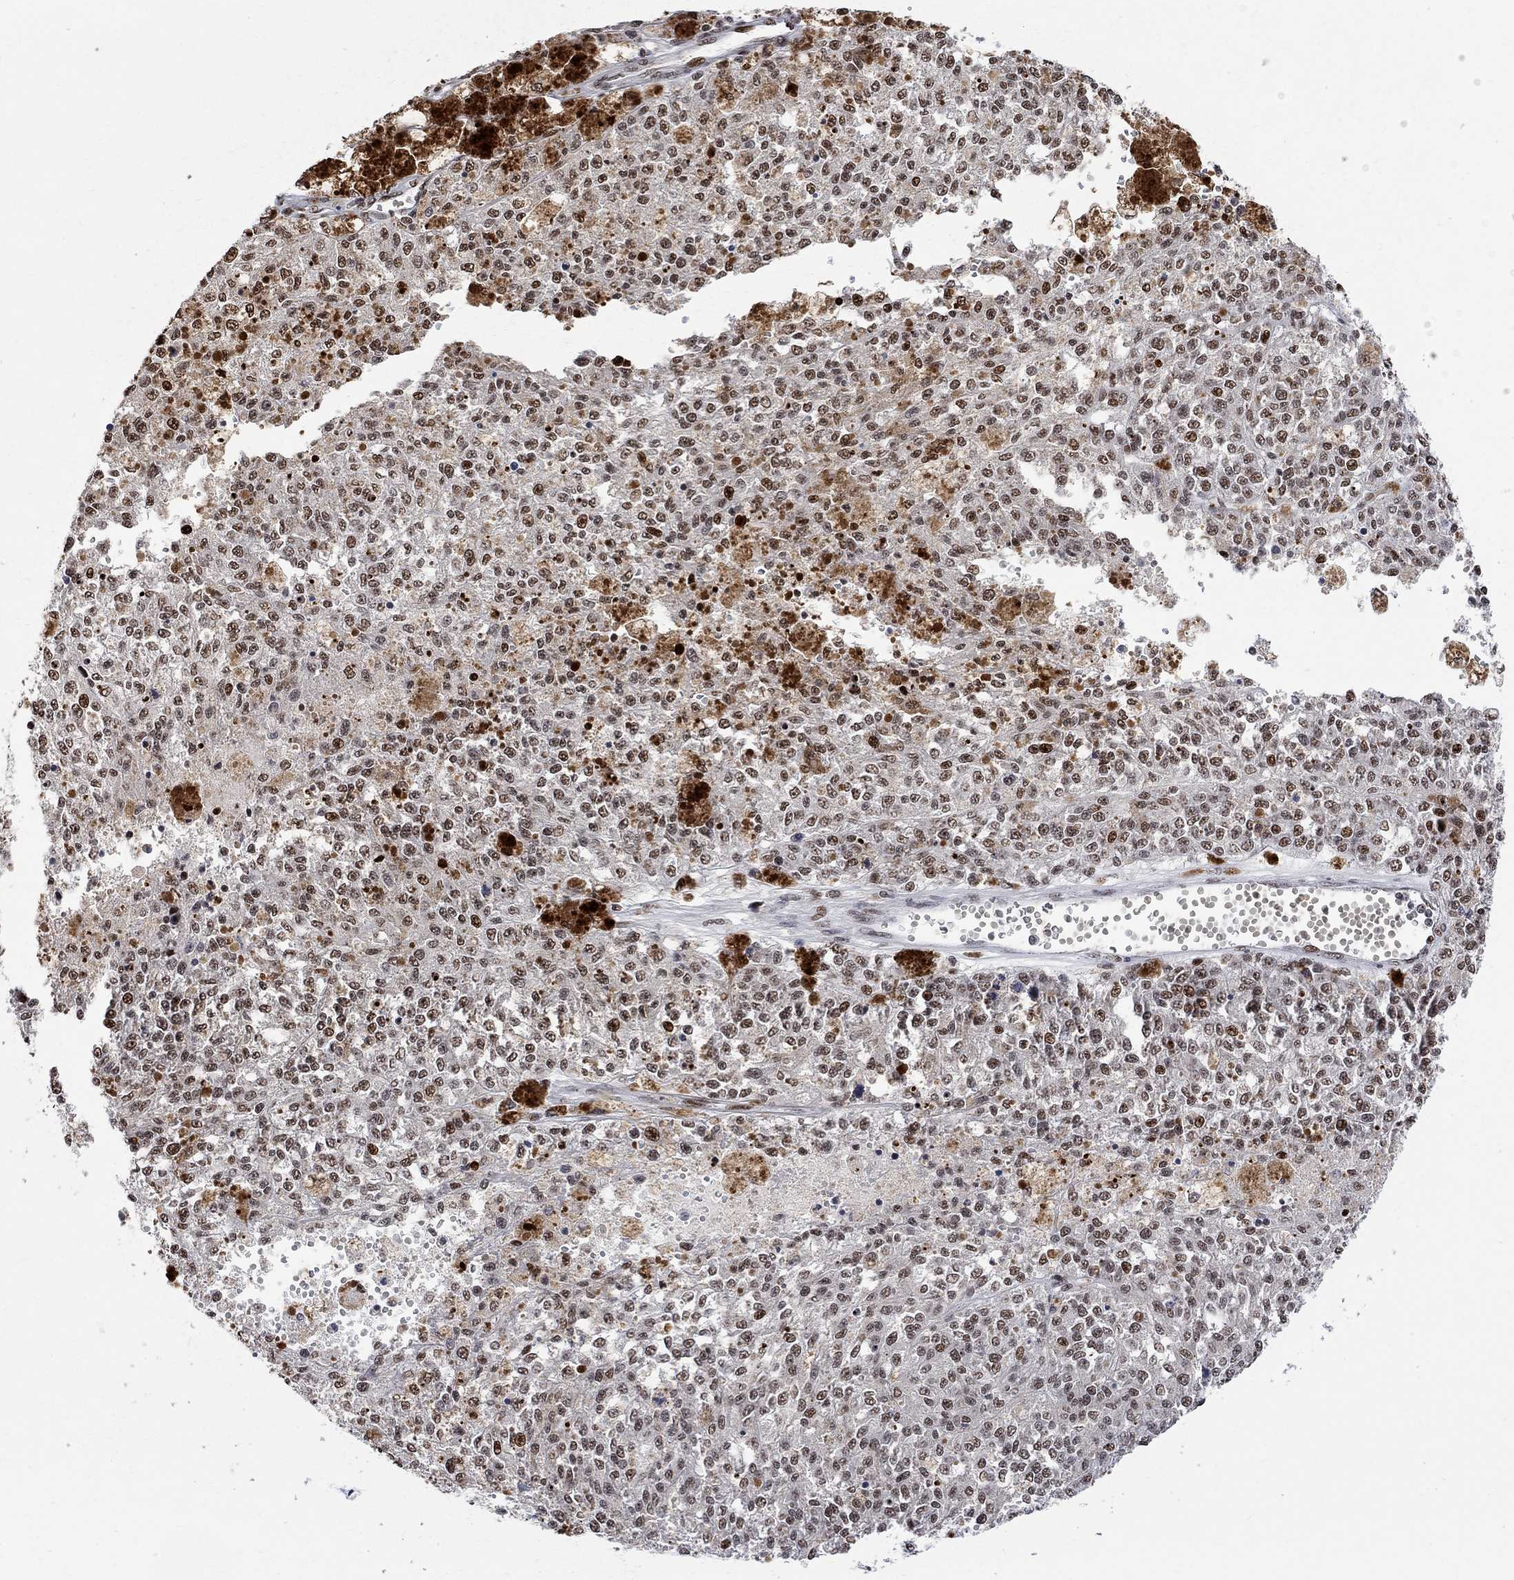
{"staining": {"intensity": "moderate", "quantity": "<25%", "location": "nuclear"}, "tissue": "melanoma", "cell_type": "Tumor cells", "image_type": "cancer", "snomed": [{"axis": "morphology", "description": "Malignant melanoma, Metastatic site"}, {"axis": "topography", "description": "Lymph node"}], "caption": "Malignant melanoma (metastatic site) tissue displays moderate nuclear positivity in about <25% of tumor cells, visualized by immunohistochemistry.", "gene": "E4F1", "patient": {"sex": "female", "age": 64}}